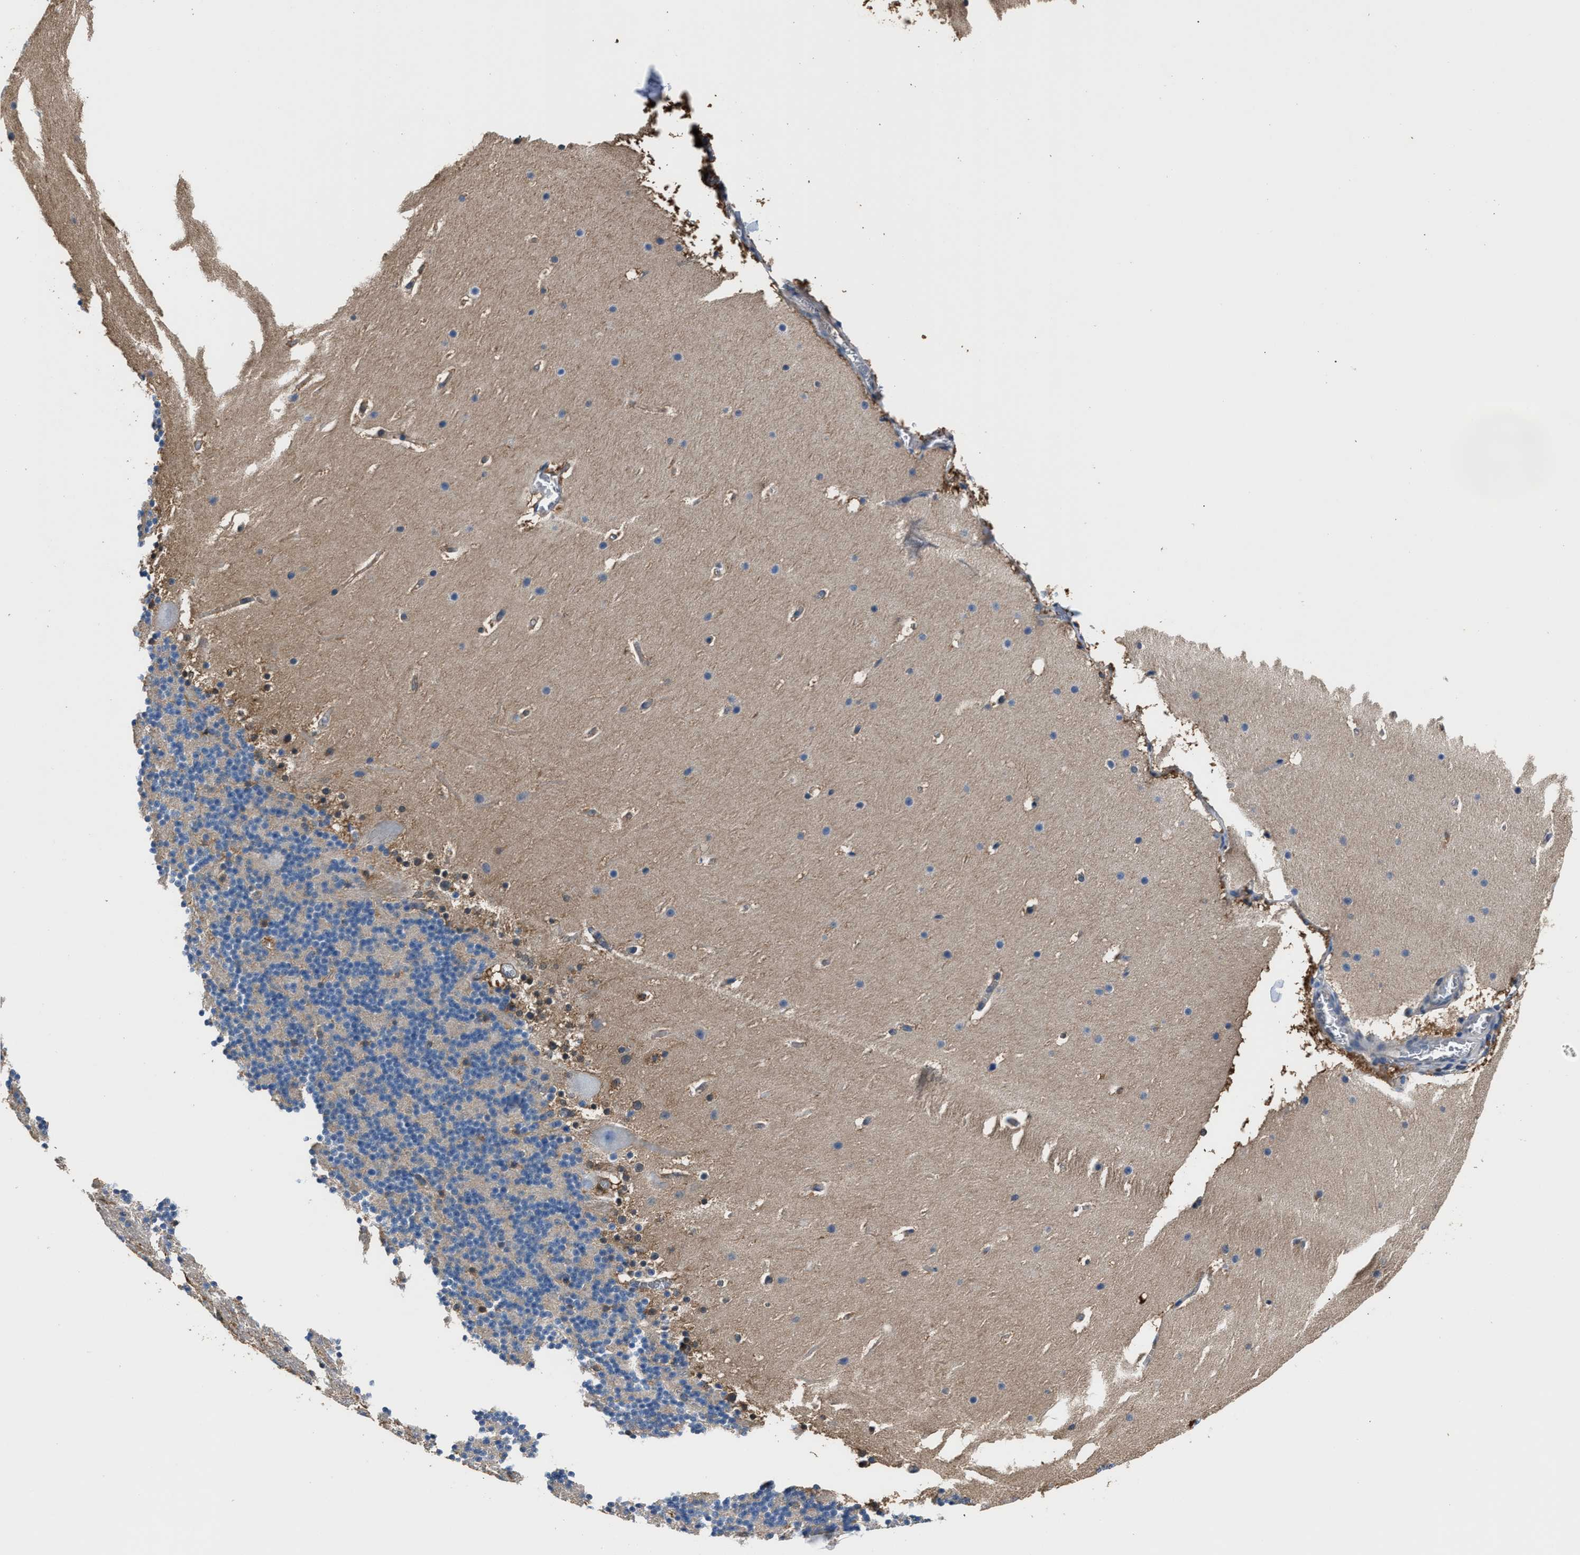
{"staining": {"intensity": "negative", "quantity": "none", "location": "none"}, "tissue": "cerebellum", "cell_type": "Cells in granular layer", "image_type": "normal", "snomed": [{"axis": "morphology", "description": "Normal tissue, NOS"}, {"axis": "topography", "description": "Cerebellum"}], "caption": "Cerebellum was stained to show a protein in brown. There is no significant staining in cells in granular layer. (DAB IHC visualized using brightfield microscopy, high magnification).", "gene": "GSTP1", "patient": {"sex": "male", "age": 45}}